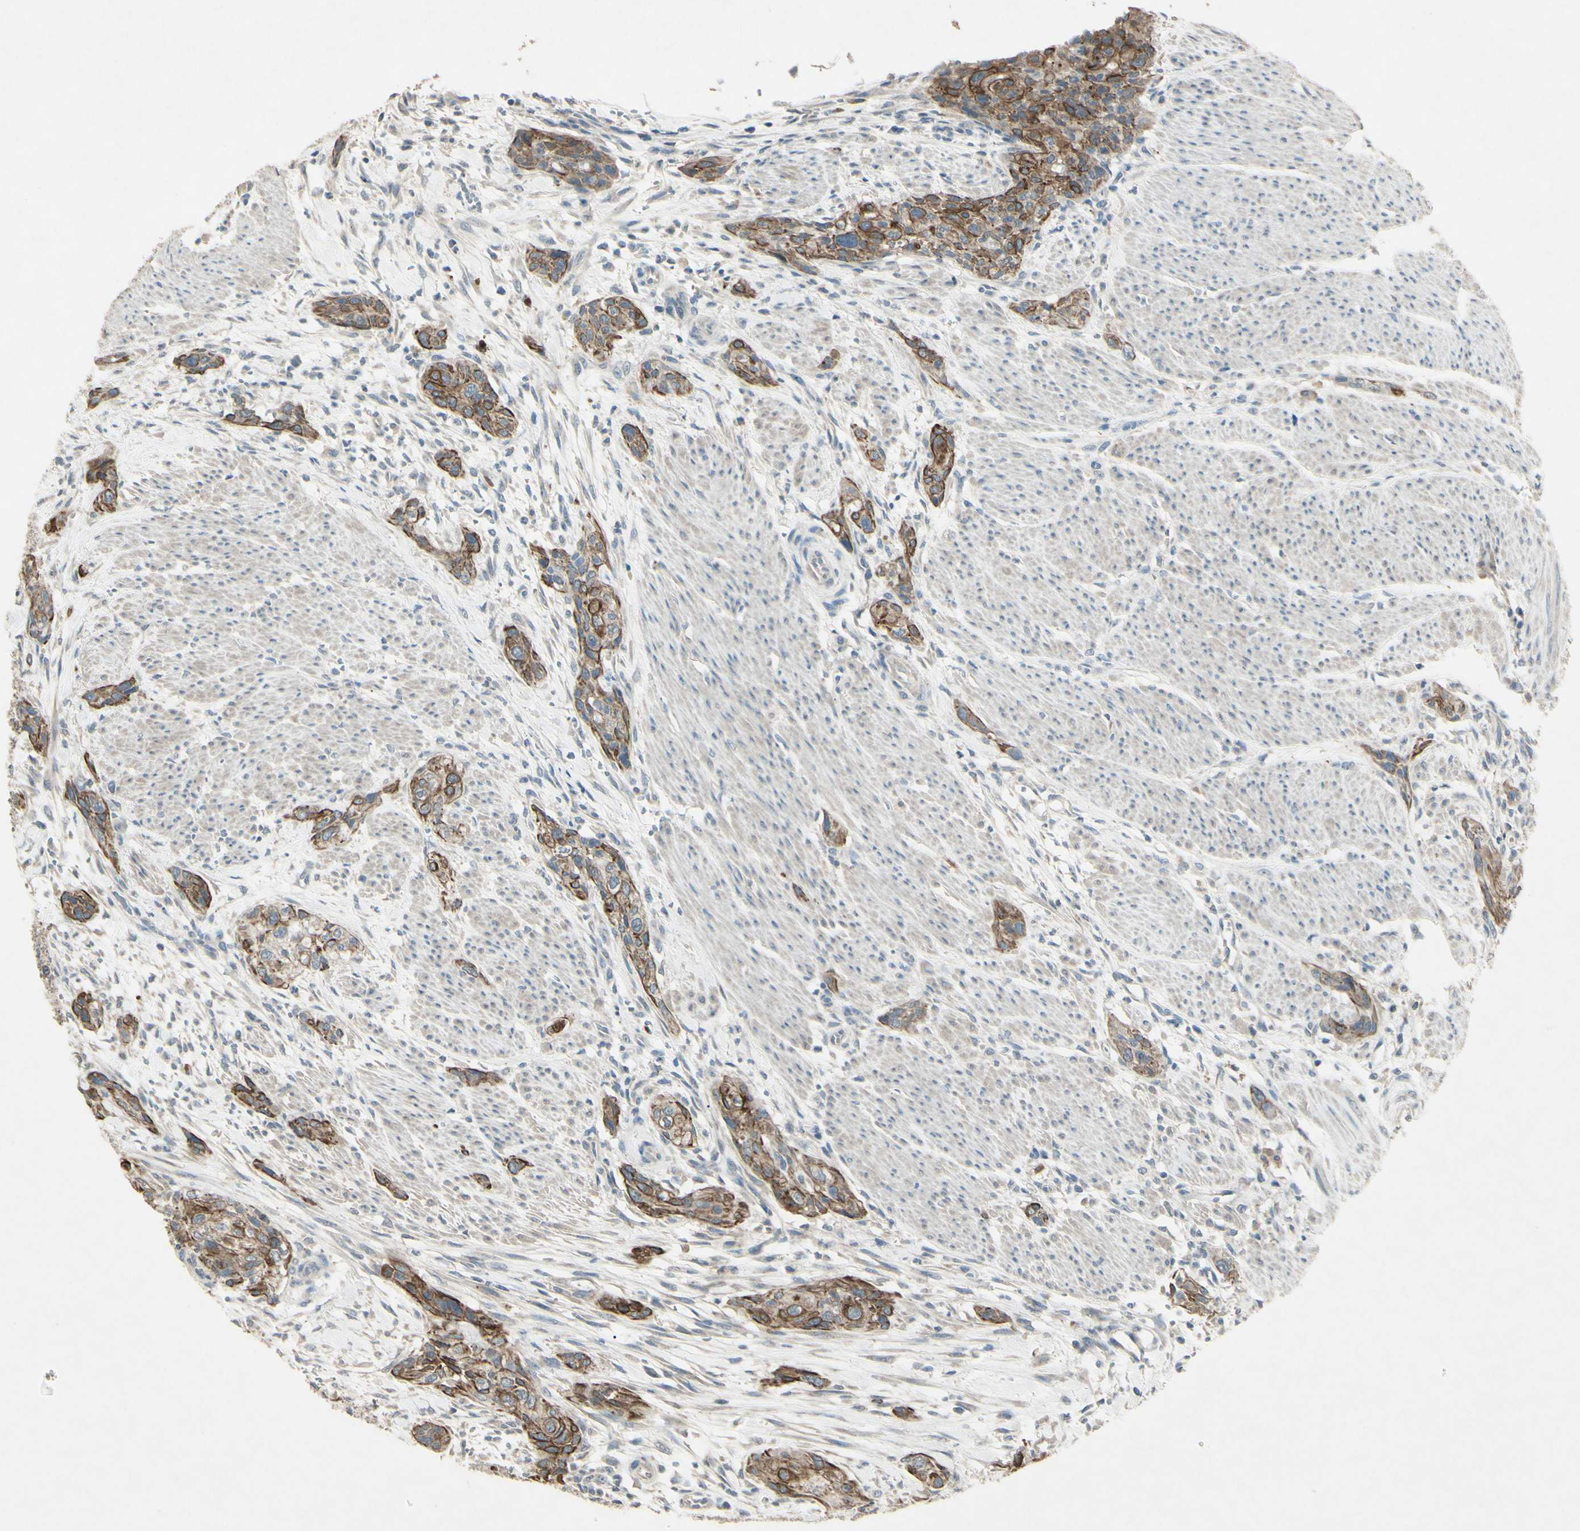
{"staining": {"intensity": "strong", "quantity": ">75%", "location": "cytoplasmic/membranous"}, "tissue": "urothelial cancer", "cell_type": "Tumor cells", "image_type": "cancer", "snomed": [{"axis": "morphology", "description": "Urothelial carcinoma, High grade"}, {"axis": "topography", "description": "Urinary bladder"}], "caption": "A brown stain shows strong cytoplasmic/membranous expression of a protein in high-grade urothelial carcinoma tumor cells.", "gene": "TIMM21", "patient": {"sex": "male", "age": 35}}